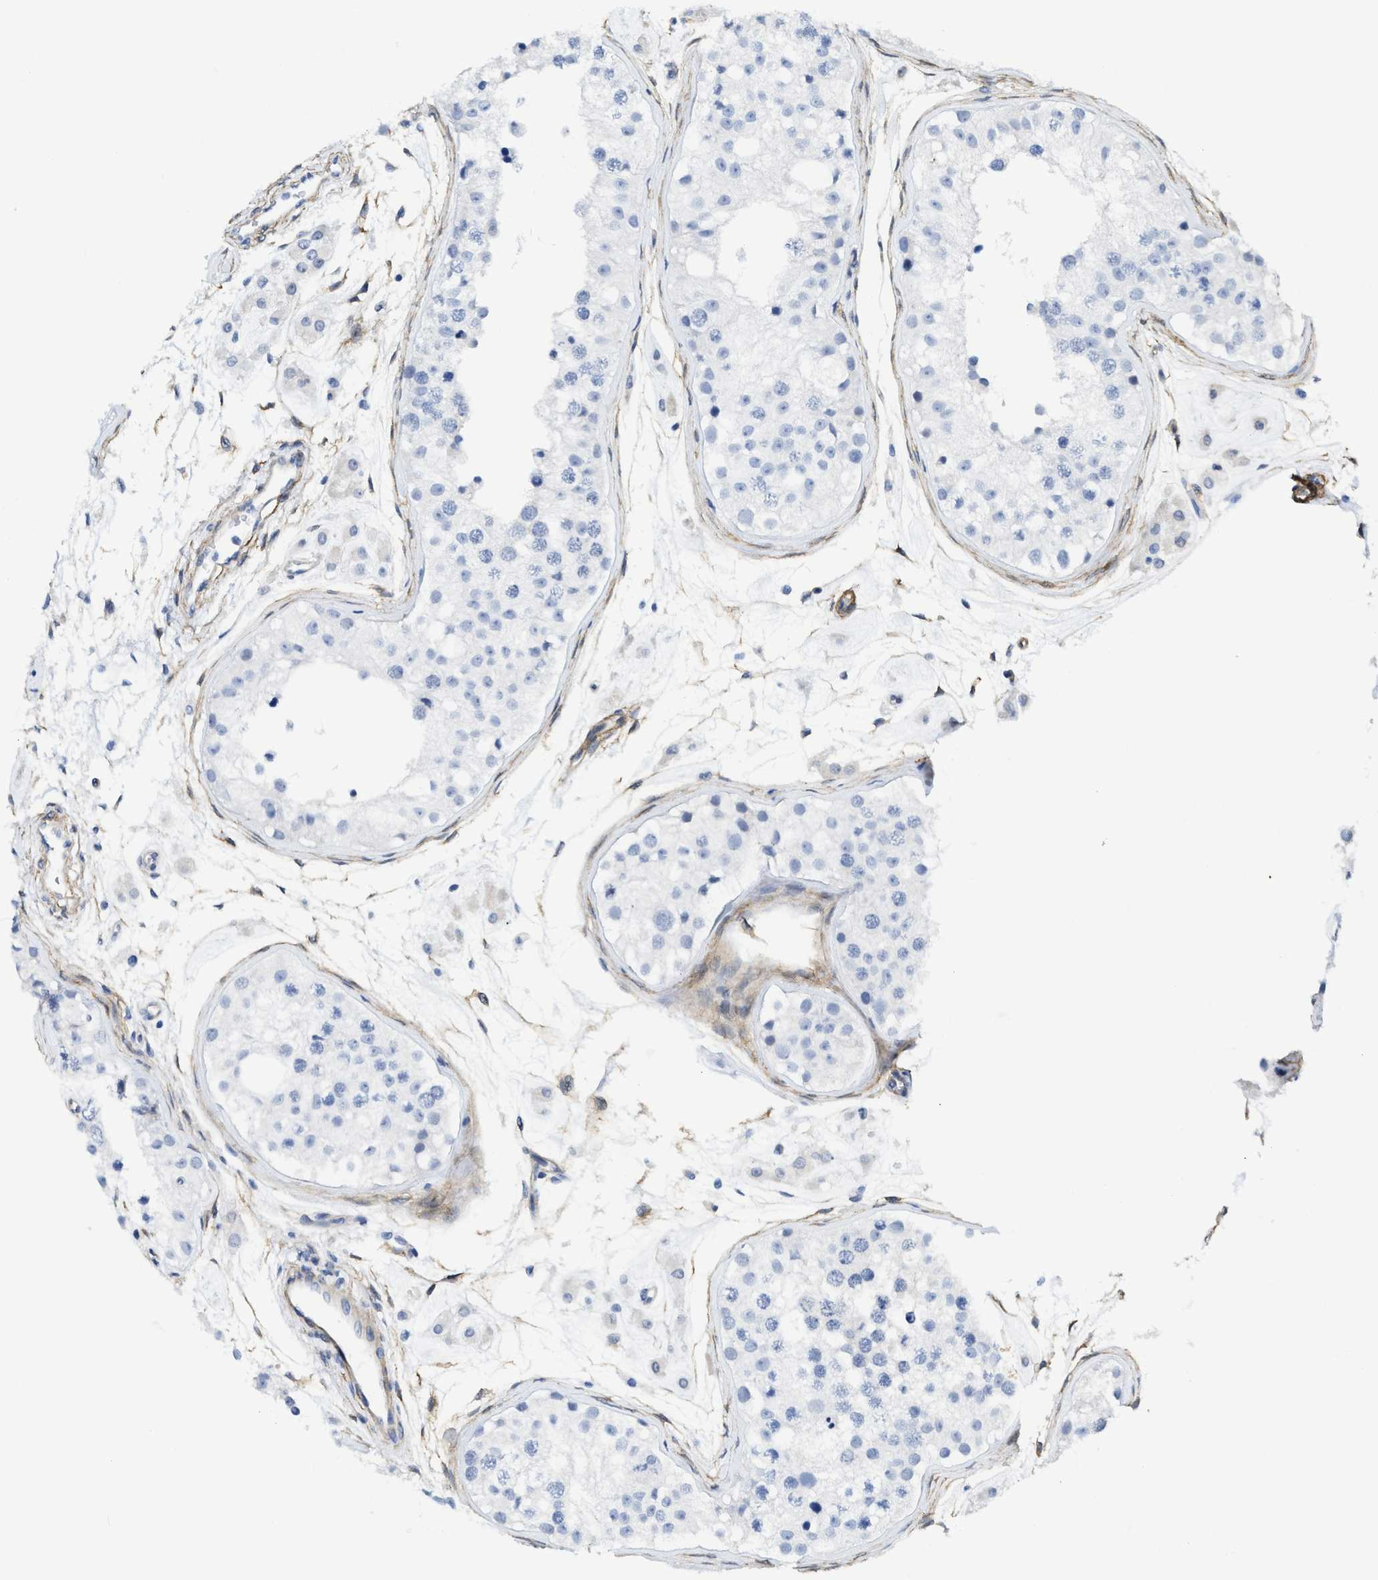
{"staining": {"intensity": "negative", "quantity": "none", "location": "none"}, "tissue": "testis", "cell_type": "Cells in seminiferous ducts", "image_type": "normal", "snomed": [{"axis": "morphology", "description": "Normal tissue, NOS"}, {"axis": "morphology", "description": "Adenocarcinoma, metastatic, NOS"}, {"axis": "topography", "description": "Testis"}], "caption": "A histopathology image of testis stained for a protein displays no brown staining in cells in seminiferous ducts. Nuclei are stained in blue.", "gene": "TUB", "patient": {"sex": "male", "age": 26}}